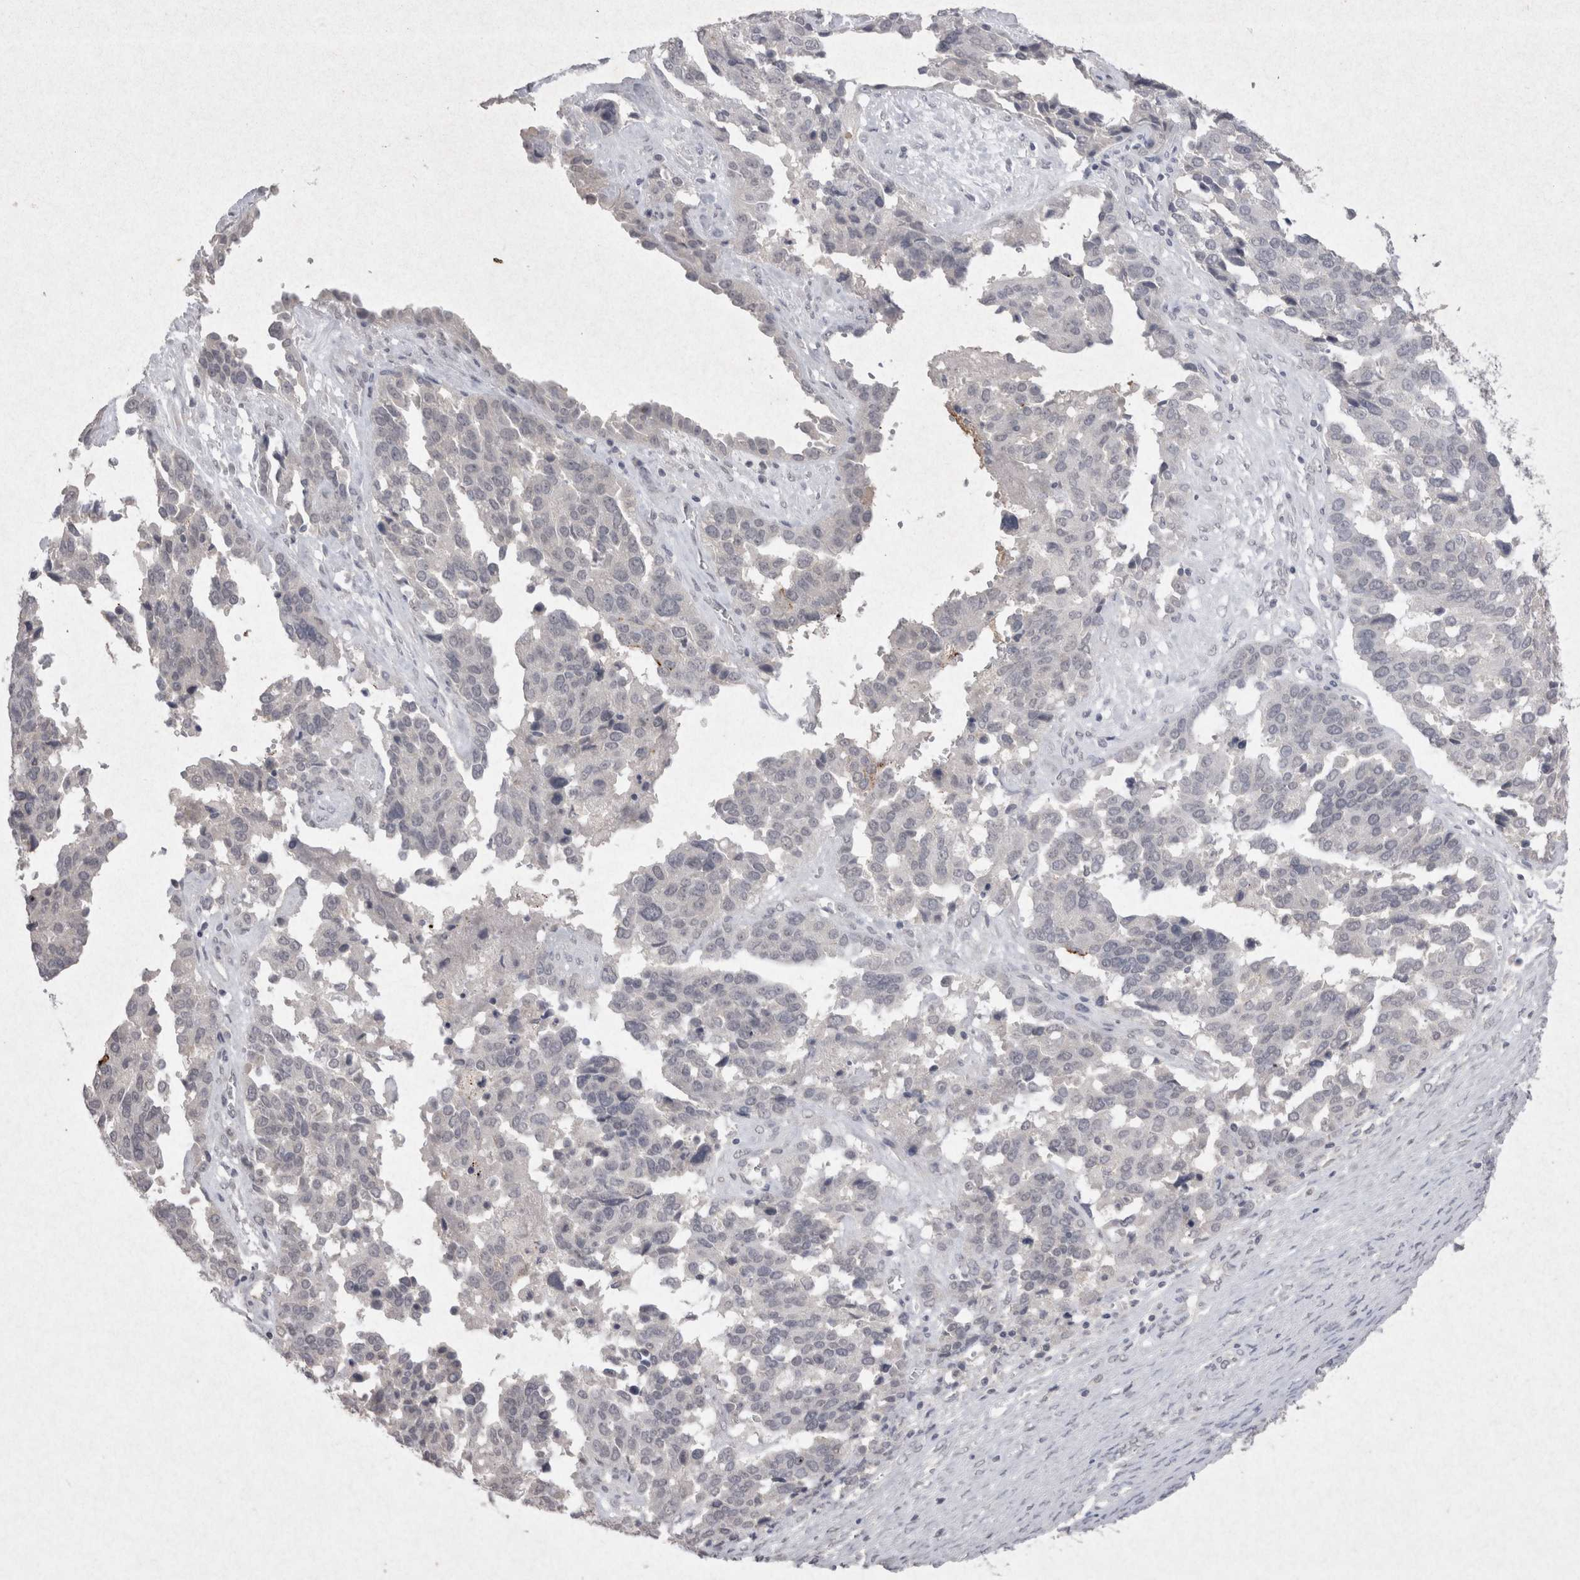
{"staining": {"intensity": "negative", "quantity": "none", "location": "none"}, "tissue": "ovarian cancer", "cell_type": "Tumor cells", "image_type": "cancer", "snomed": [{"axis": "morphology", "description": "Cystadenocarcinoma, serous, NOS"}, {"axis": "topography", "description": "Ovary"}], "caption": "There is no significant expression in tumor cells of ovarian cancer (serous cystadenocarcinoma).", "gene": "LYVE1", "patient": {"sex": "female", "age": 44}}